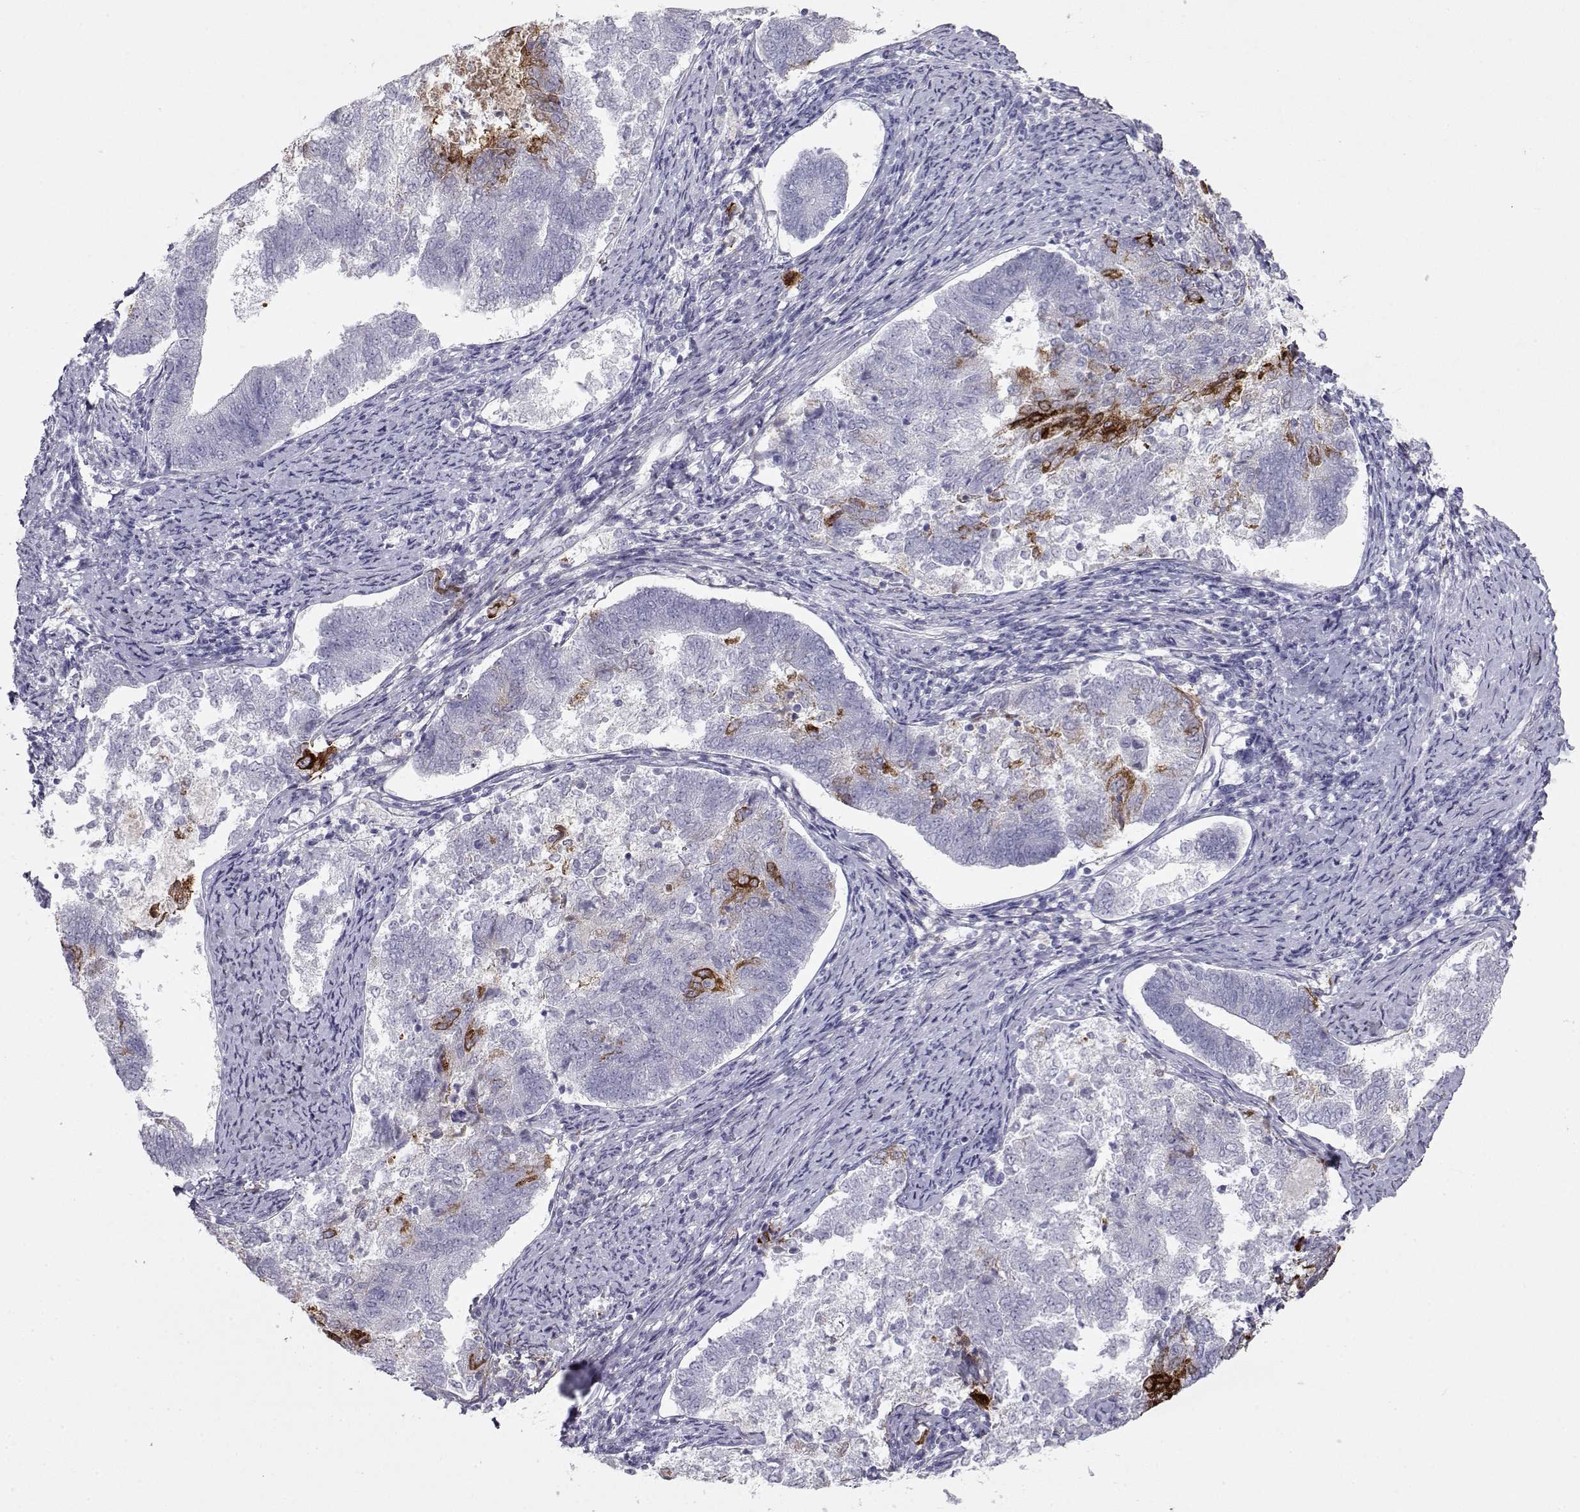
{"staining": {"intensity": "strong", "quantity": "<25%", "location": "cytoplasmic/membranous"}, "tissue": "endometrial cancer", "cell_type": "Tumor cells", "image_type": "cancer", "snomed": [{"axis": "morphology", "description": "Adenocarcinoma, NOS"}, {"axis": "topography", "description": "Endometrium"}], "caption": "About <25% of tumor cells in endometrial cancer reveal strong cytoplasmic/membranous protein expression as visualized by brown immunohistochemical staining.", "gene": "LAMB3", "patient": {"sex": "female", "age": 65}}